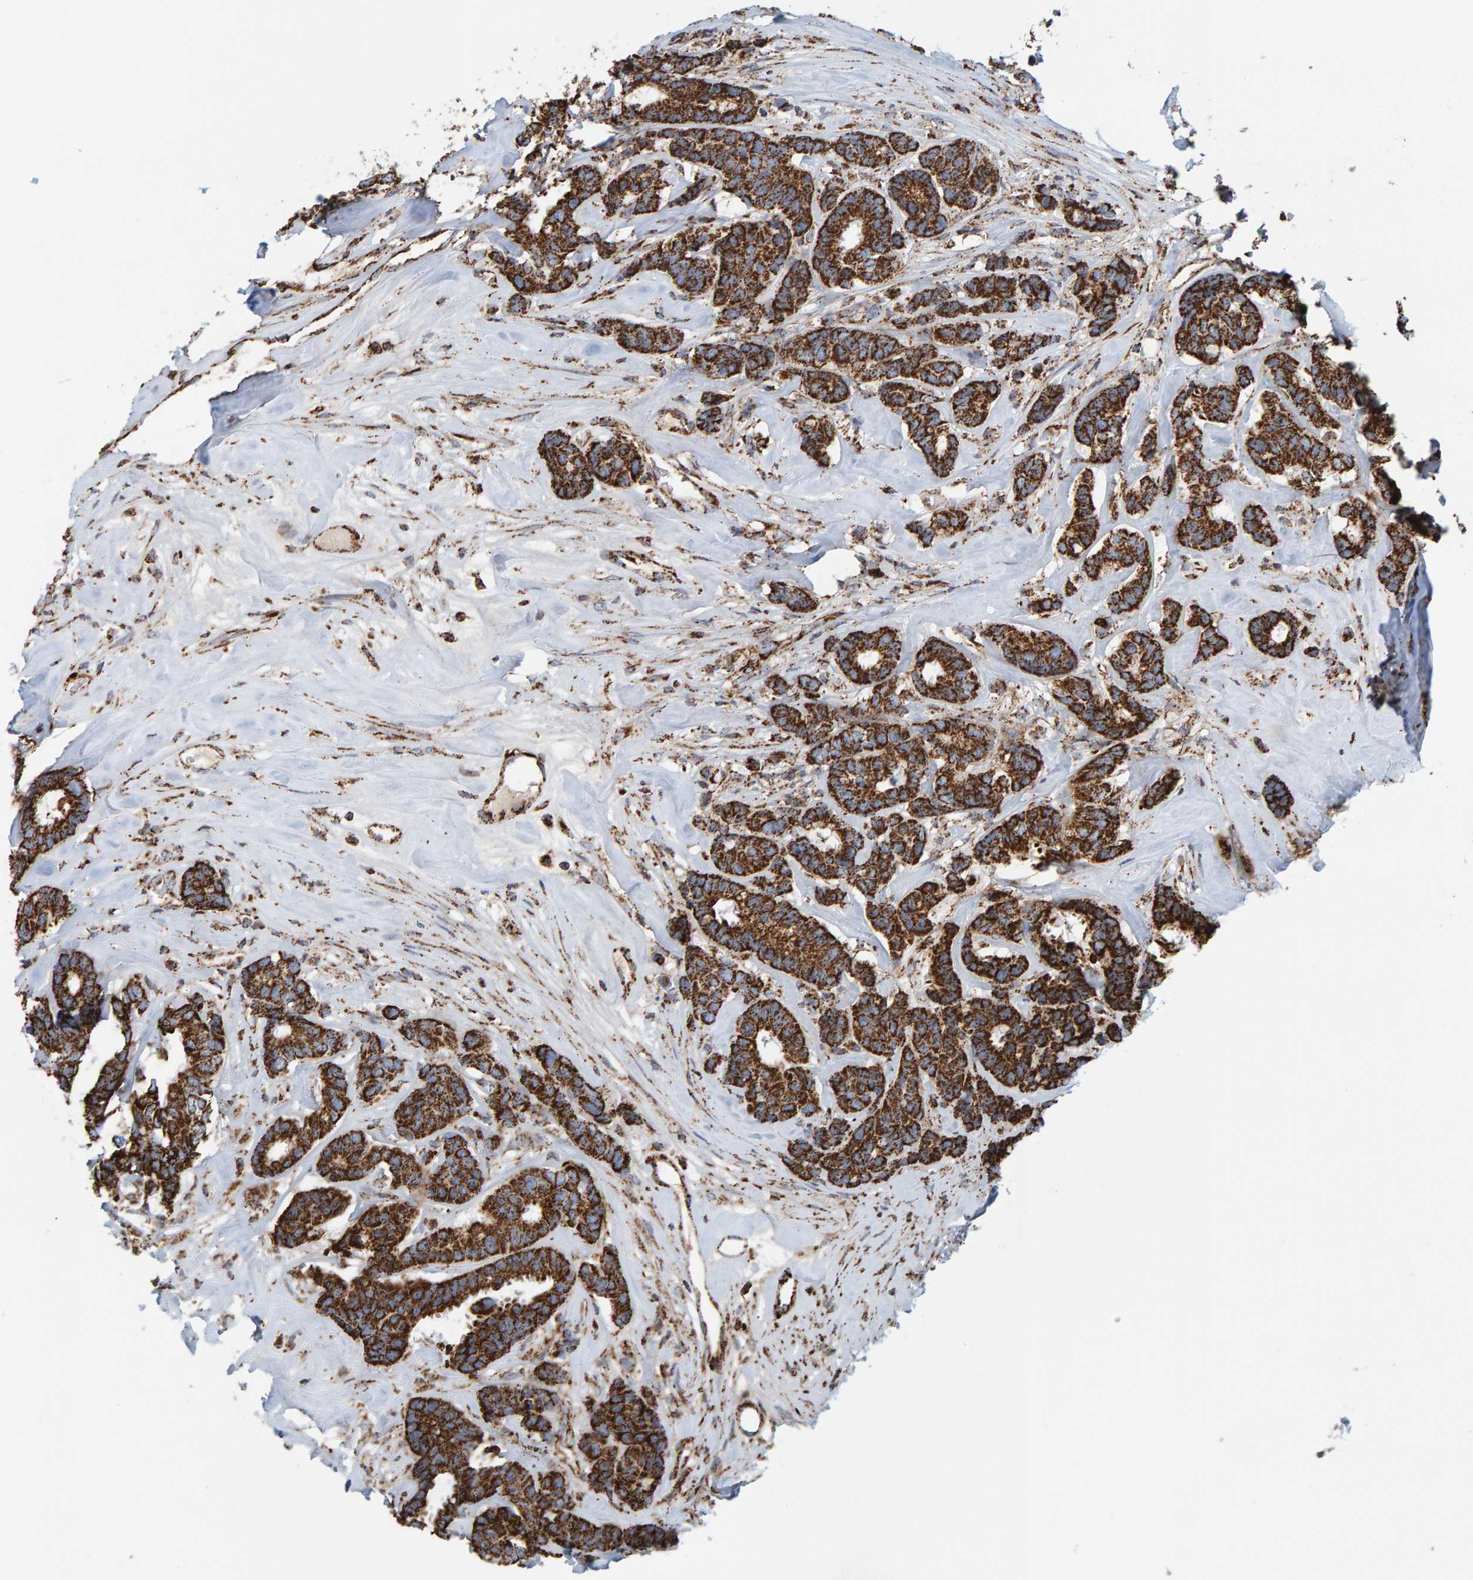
{"staining": {"intensity": "strong", "quantity": ">75%", "location": "cytoplasmic/membranous"}, "tissue": "breast cancer", "cell_type": "Tumor cells", "image_type": "cancer", "snomed": [{"axis": "morphology", "description": "Duct carcinoma"}, {"axis": "topography", "description": "Breast"}], "caption": "Immunohistochemistry micrograph of neoplastic tissue: human breast cancer stained using immunohistochemistry (IHC) exhibits high levels of strong protein expression localized specifically in the cytoplasmic/membranous of tumor cells, appearing as a cytoplasmic/membranous brown color.", "gene": "MRPL45", "patient": {"sex": "female", "age": 87}}